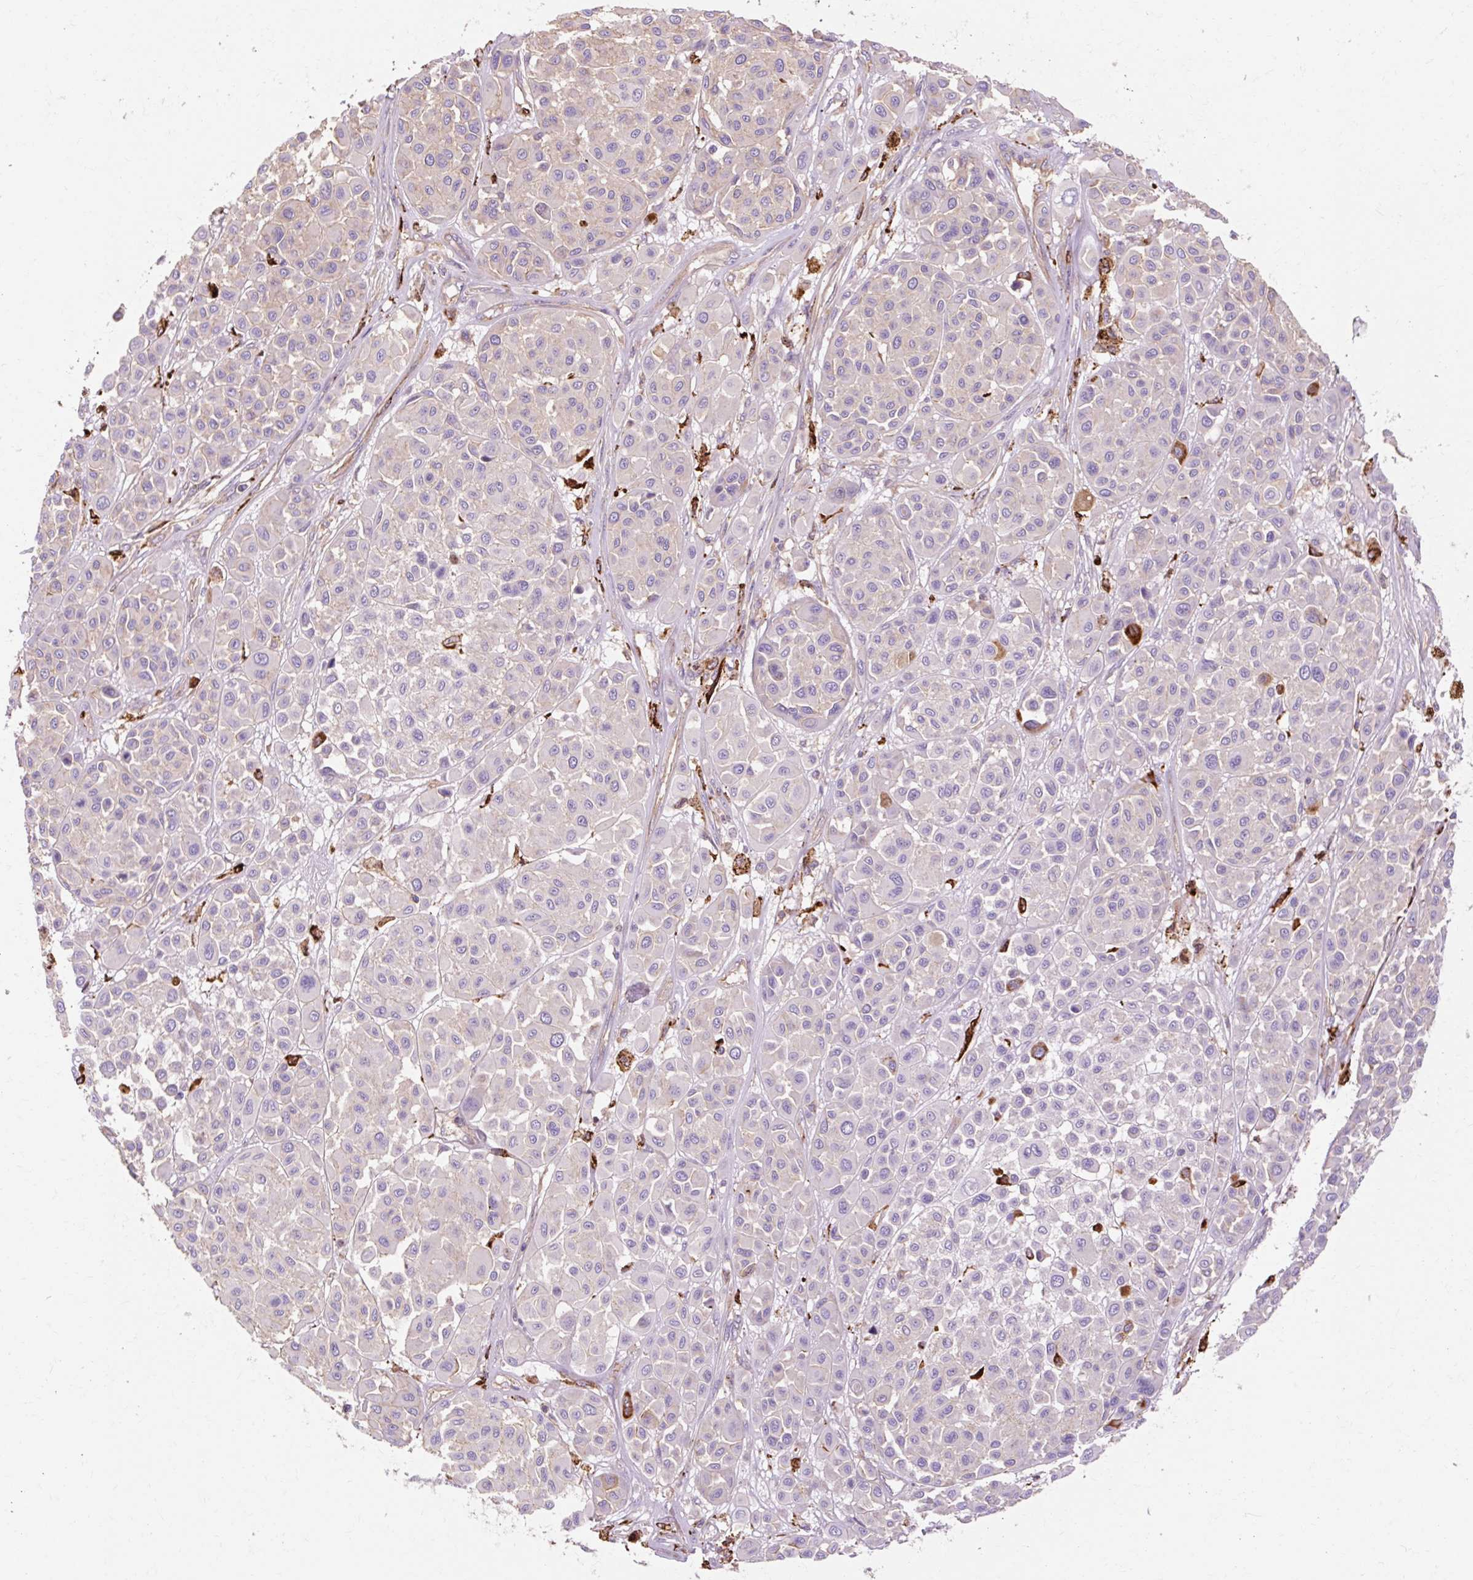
{"staining": {"intensity": "negative", "quantity": "none", "location": "none"}, "tissue": "melanoma", "cell_type": "Tumor cells", "image_type": "cancer", "snomed": [{"axis": "morphology", "description": "Malignant melanoma, Metastatic site"}, {"axis": "topography", "description": "Soft tissue"}], "caption": "Immunohistochemical staining of human malignant melanoma (metastatic site) demonstrates no significant expression in tumor cells. The staining was performed using DAB to visualize the protein expression in brown, while the nuclei were stained in blue with hematoxylin (Magnification: 20x).", "gene": "TBC1D2B", "patient": {"sex": "male", "age": 41}}